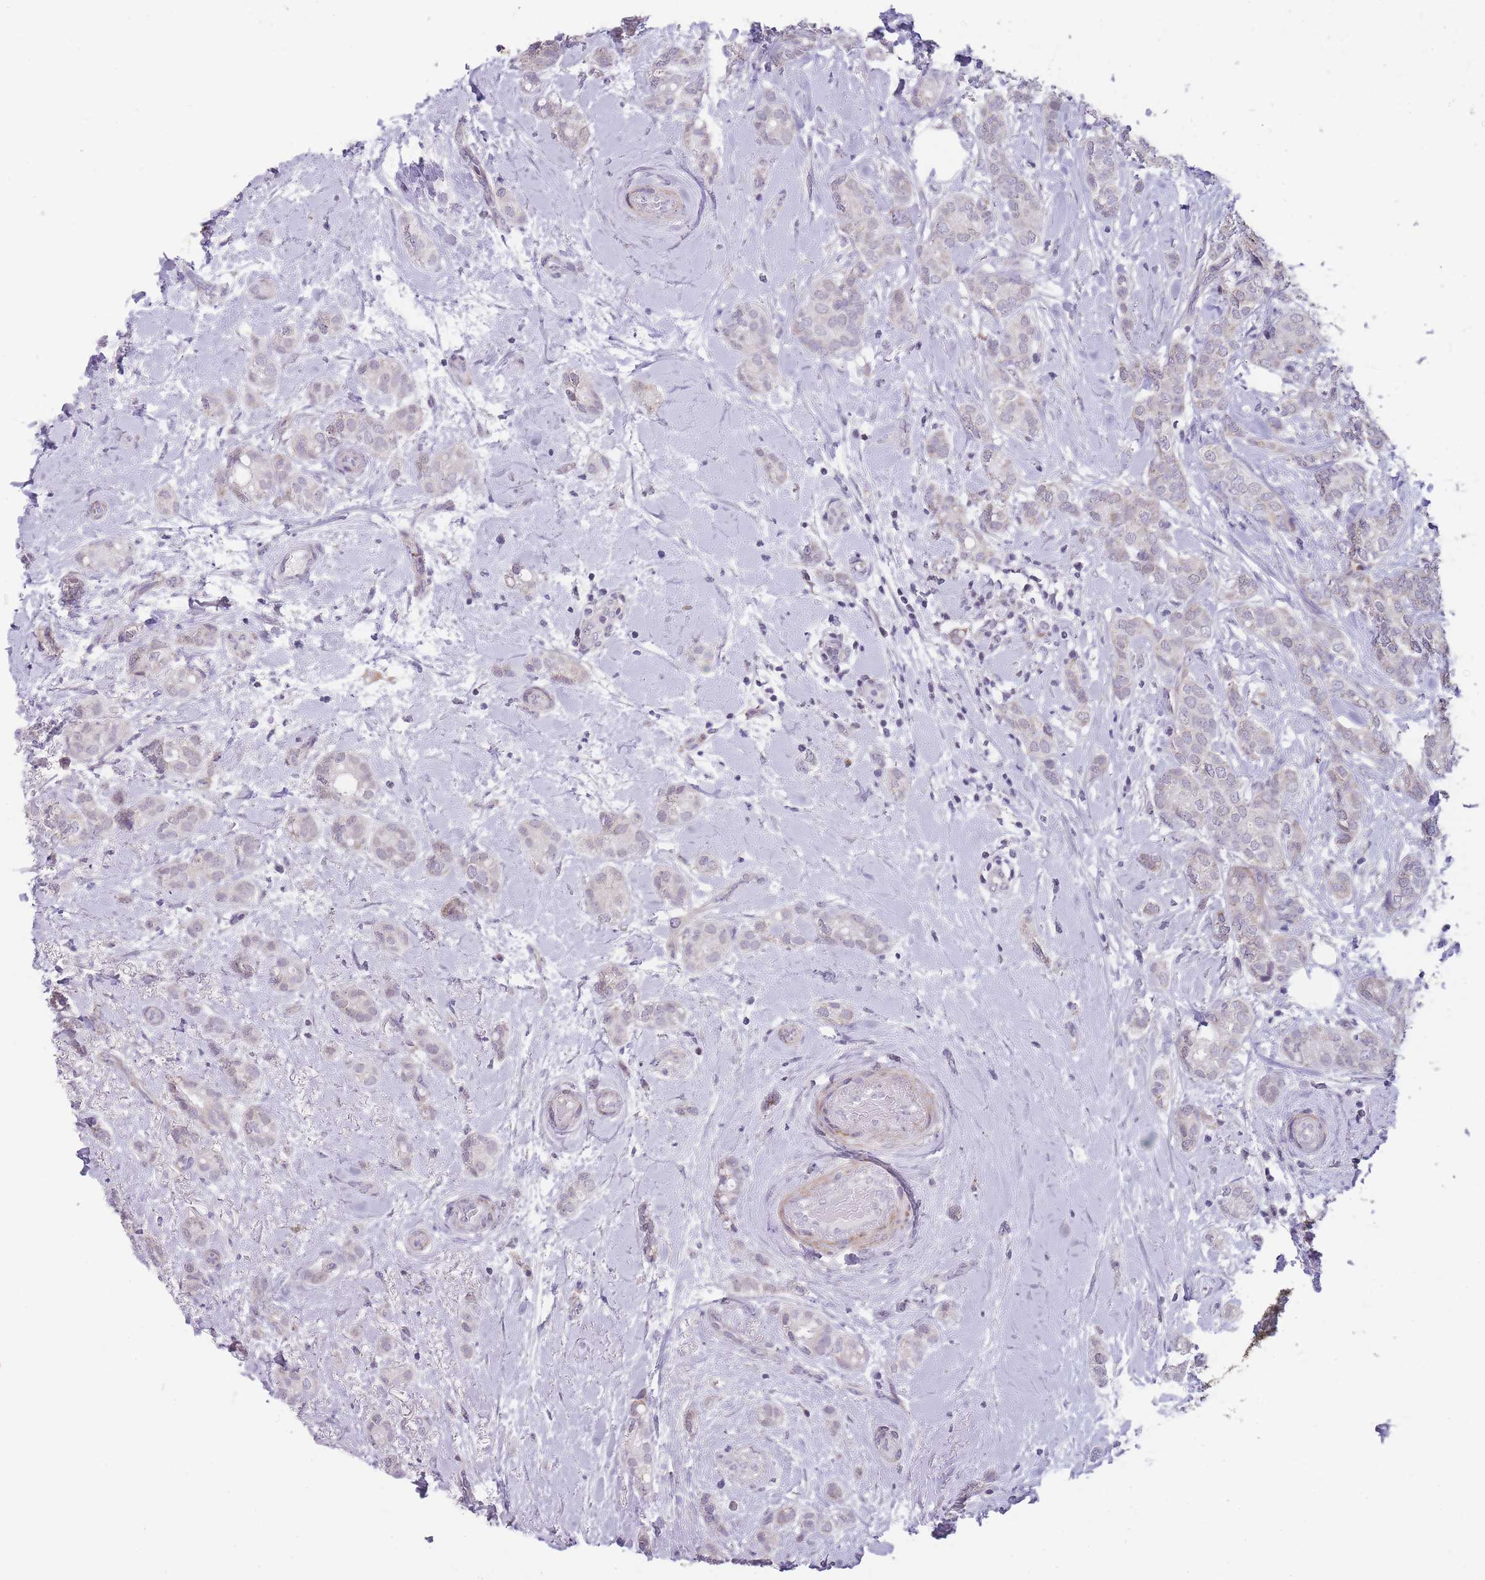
{"staining": {"intensity": "negative", "quantity": "none", "location": "none"}, "tissue": "breast cancer", "cell_type": "Tumor cells", "image_type": "cancer", "snomed": [{"axis": "morphology", "description": "Duct carcinoma"}, {"axis": "topography", "description": "Breast"}], "caption": "Human invasive ductal carcinoma (breast) stained for a protein using IHC demonstrates no expression in tumor cells.", "gene": "ZBTB24", "patient": {"sex": "female", "age": 73}}